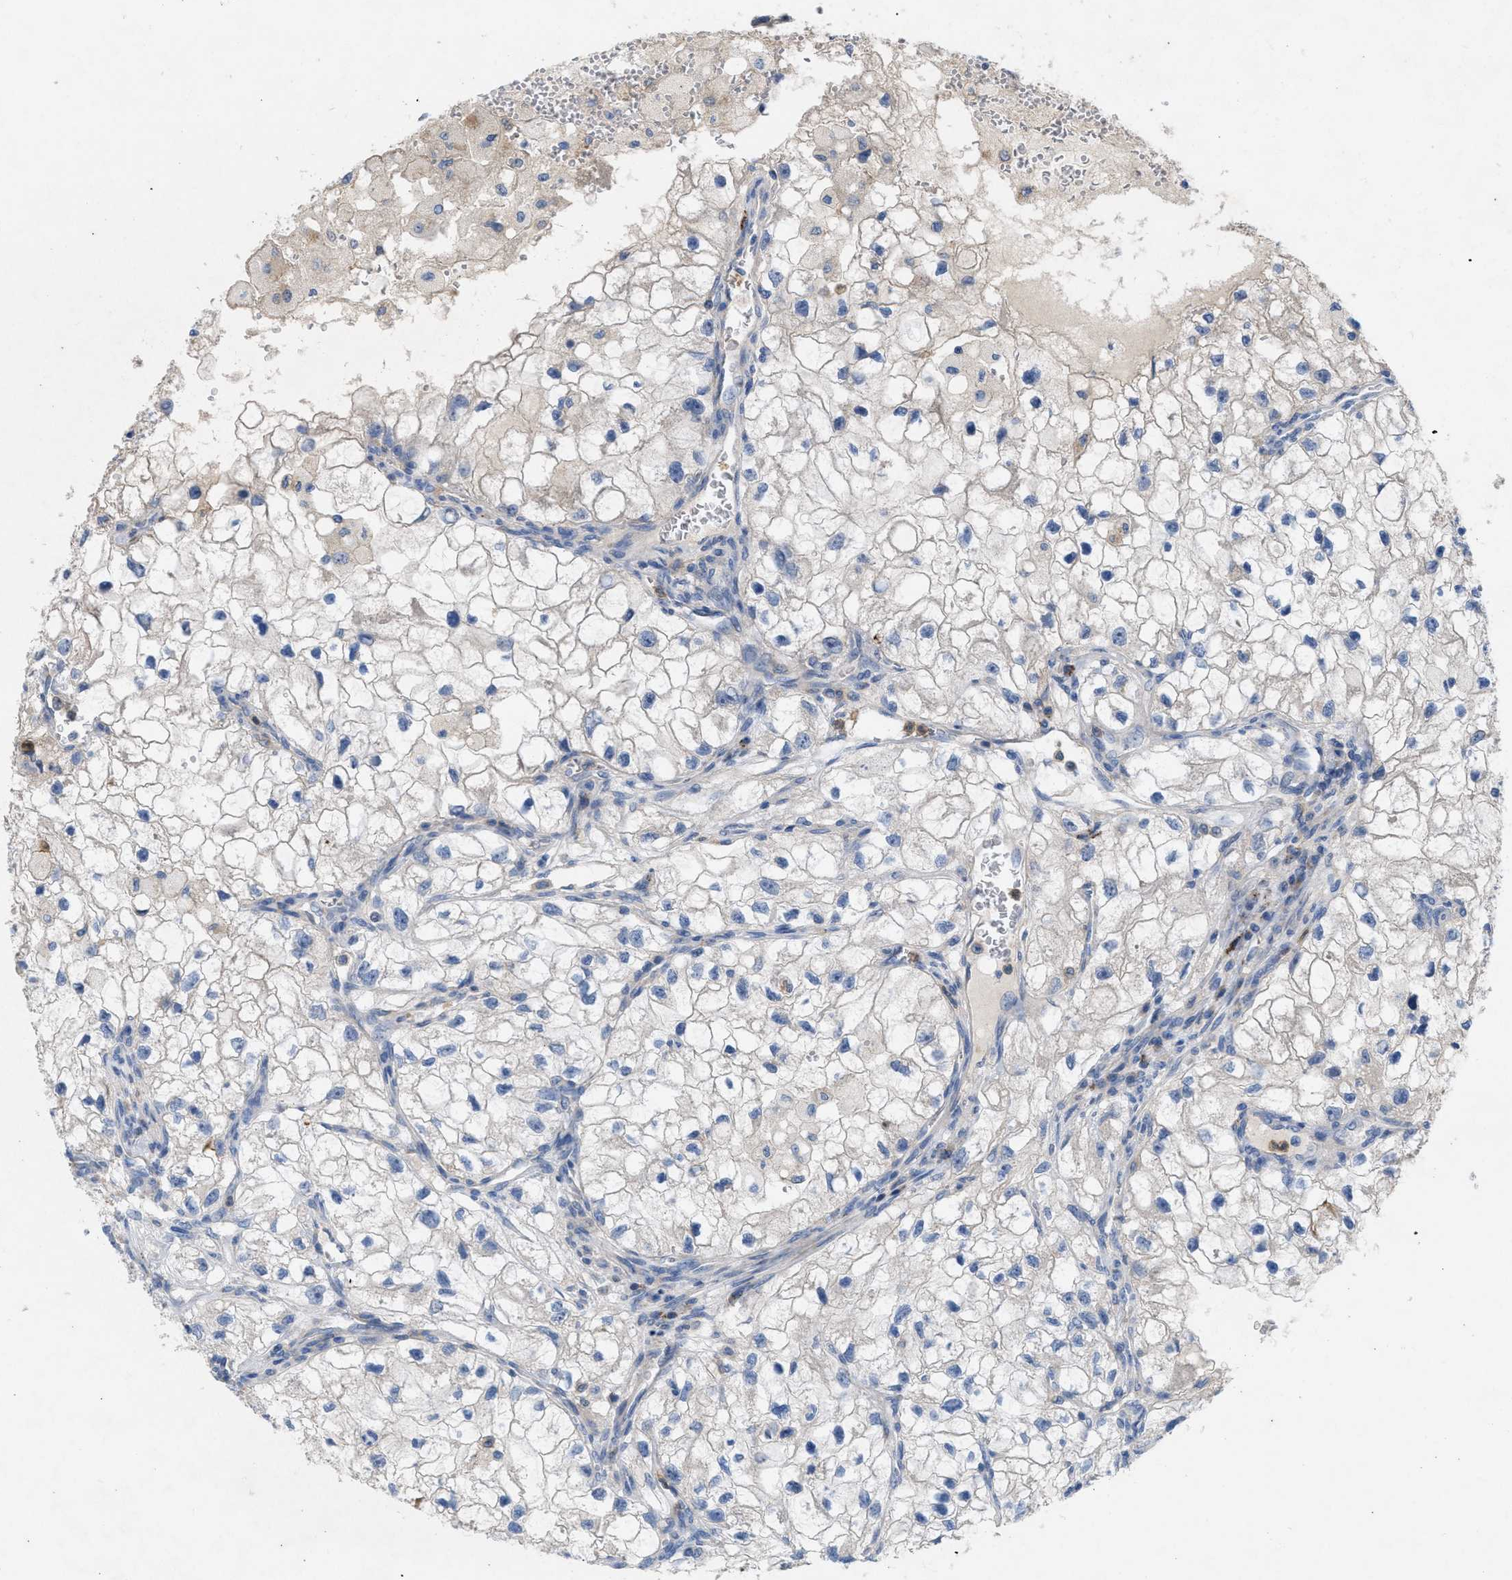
{"staining": {"intensity": "negative", "quantity": "none", "location": "none"}, "tissue": "renal cancer", "cell_type": "Tumor cells", "image_type": "cancer", "snomed": [{"axis": "morphology", "description": "Adenocarcinoma, NOS"}, {"axis": "topography", "description": "Kidney"}], "caption": "Protein analysis of adenocarcinoma (renal) demonstrates no significant staining in tumor cells.", "gene": "PLPPR5", "patient": {"sex": "female", "age": 70}}